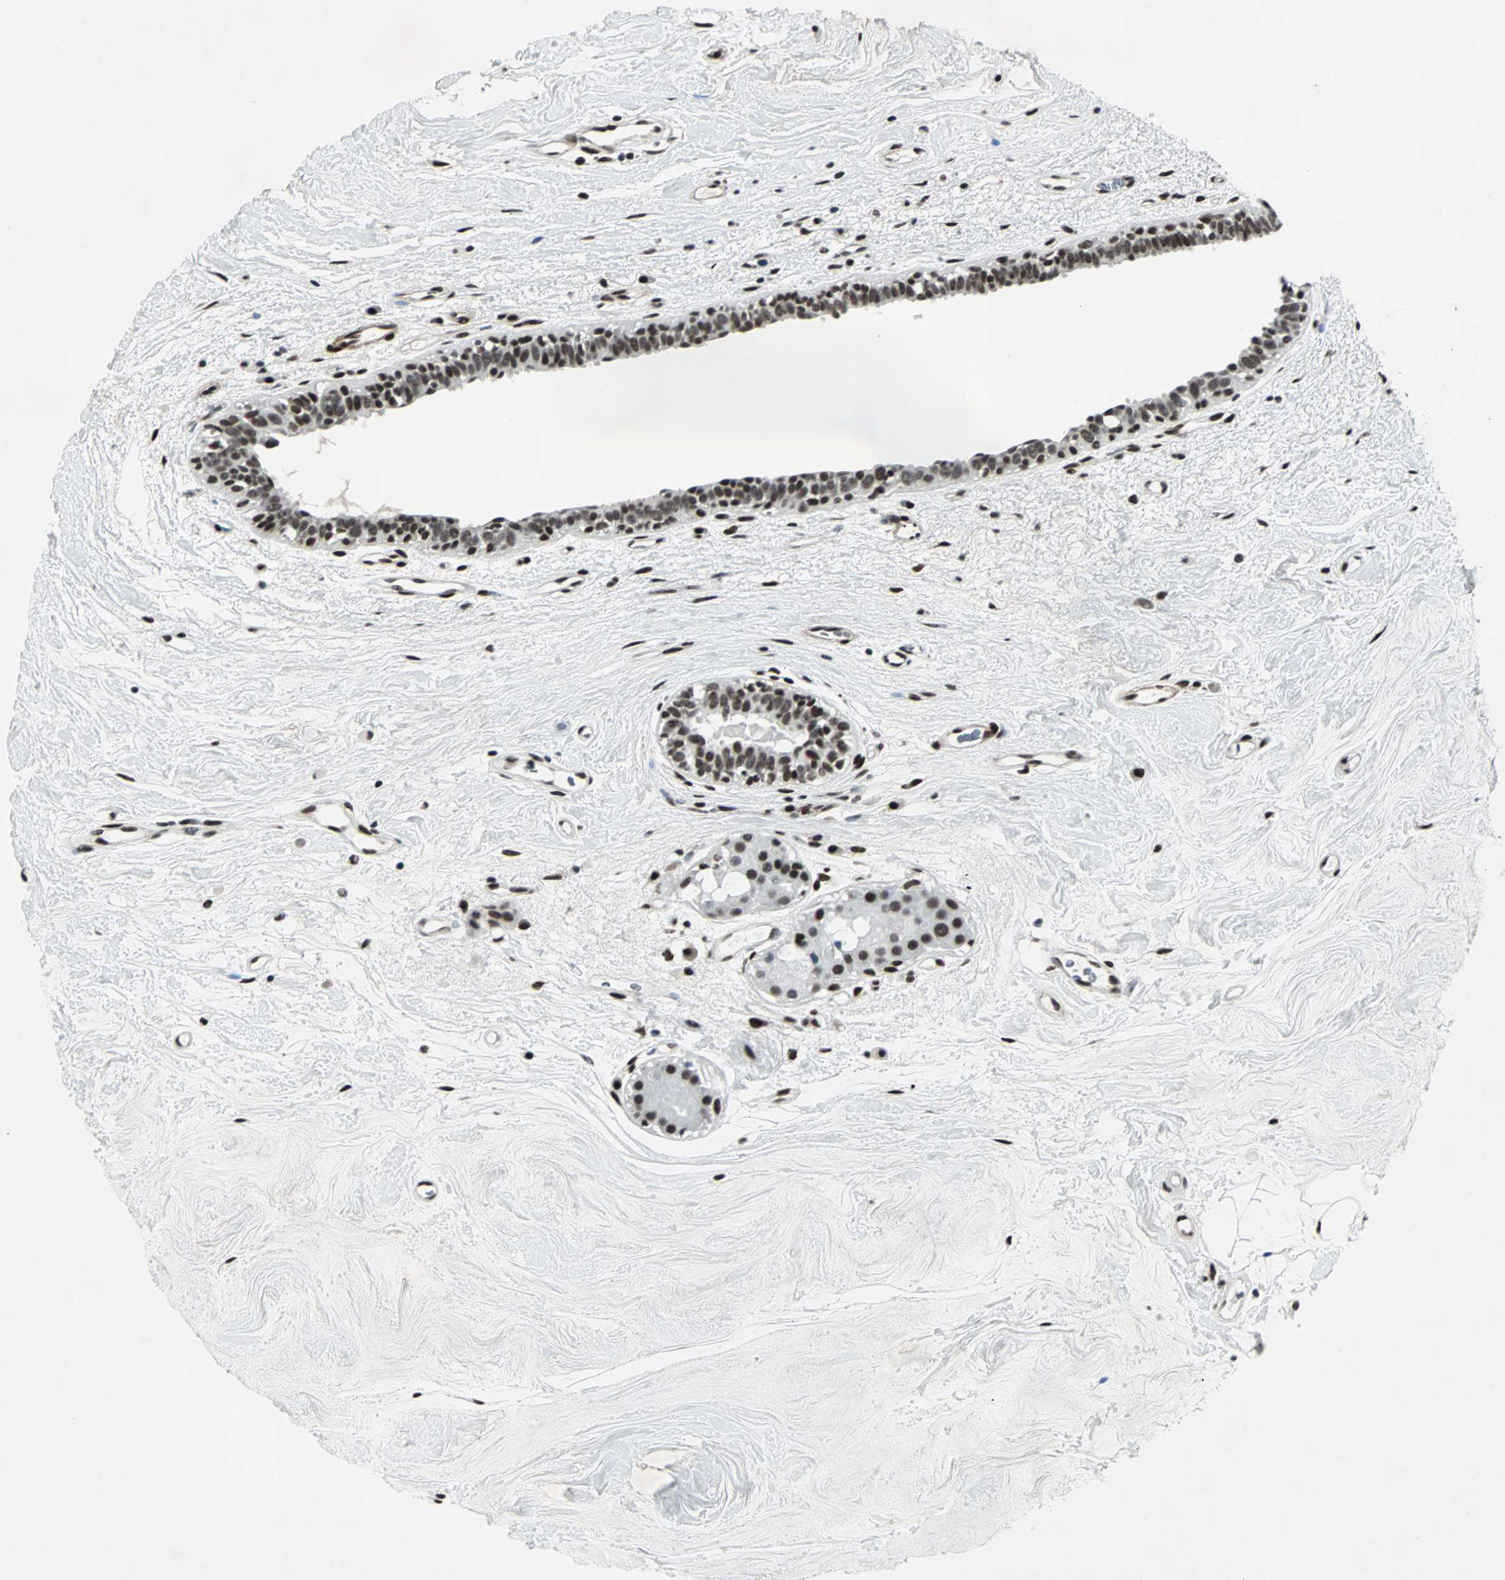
{"staining": {"intensity": "strong", "quantity": ">75%", "location": "nuclear"}, "tissue": "breast cancer", "cell_type": "Tumor cells", "image_type": "cancer", "snomed": [{"axis": "morphology", "description": "Duct carcinoma"}, {"axis": "topography", "description": "Breast"}], "caption": "The micrograph displays a brown stain indicating the presence of a protein in the nuclear of tumor cells in breast cancer (infiltrating ductal carcinoma).", "gene": "MEF2D", "patient": {"sex": "female", "age": 40}}